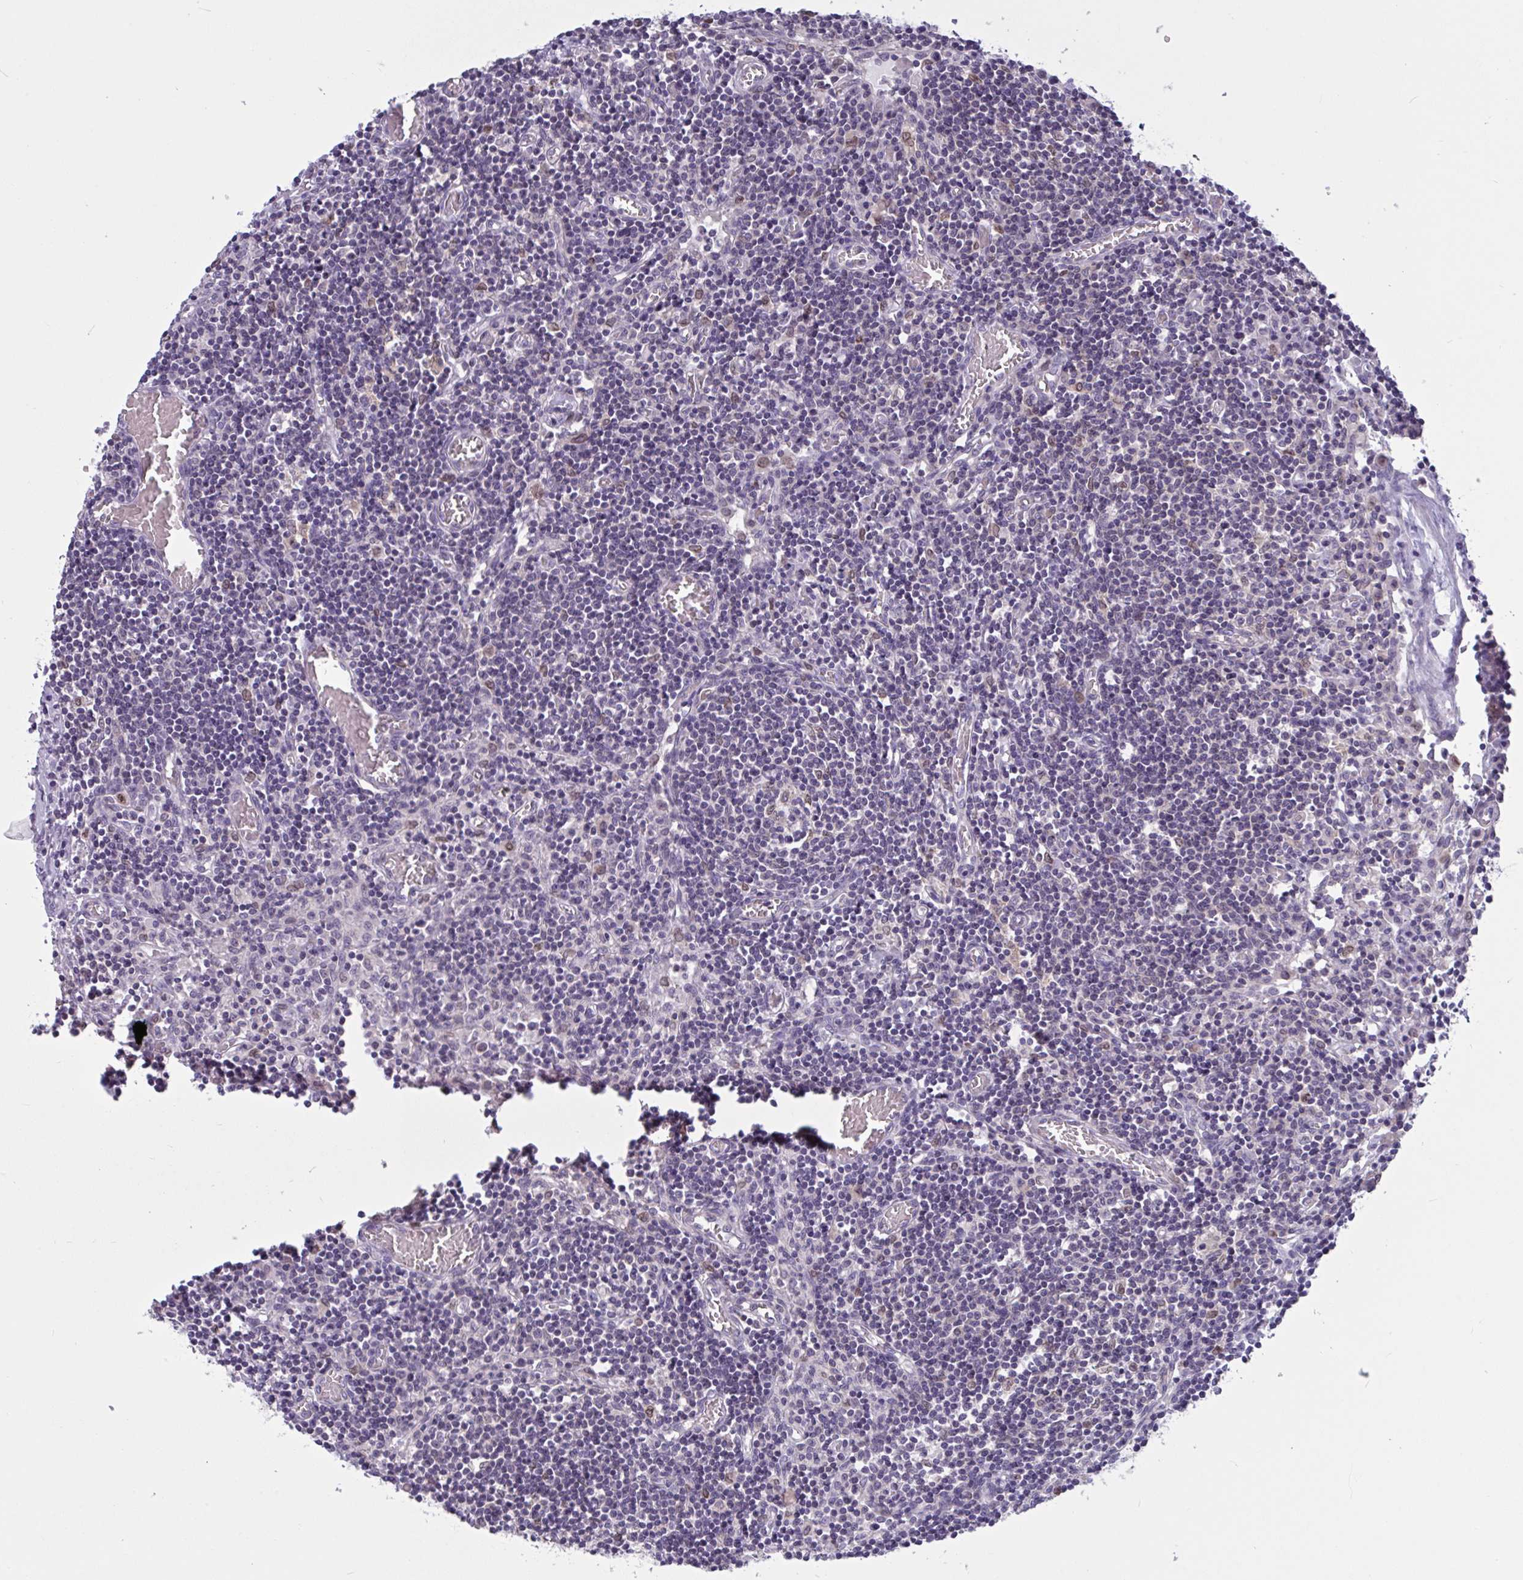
{"staining": {"intensity": "weak", "quantity": "25%-75%", "location": "cytoplasmic/membranous"}, "tissue": "lymph node", "cell_type": "Germinal center cells", "image_type": "normal", "snomed": [{"axis": "morphology", "description": "Normal tissue, NOS"}, {"axis": "topography", "description": "Lymph node"}], "caption": "DAB immunohistochemical staining of normal human lymph node shows weak cytoplasmic/membranous protein staining in approximately 25%-75% of germinal center cells. (IHC, brightfield microscopy, high magnification).", "gene": "TANK", "patient": {"sex": "male", "age": 66}}